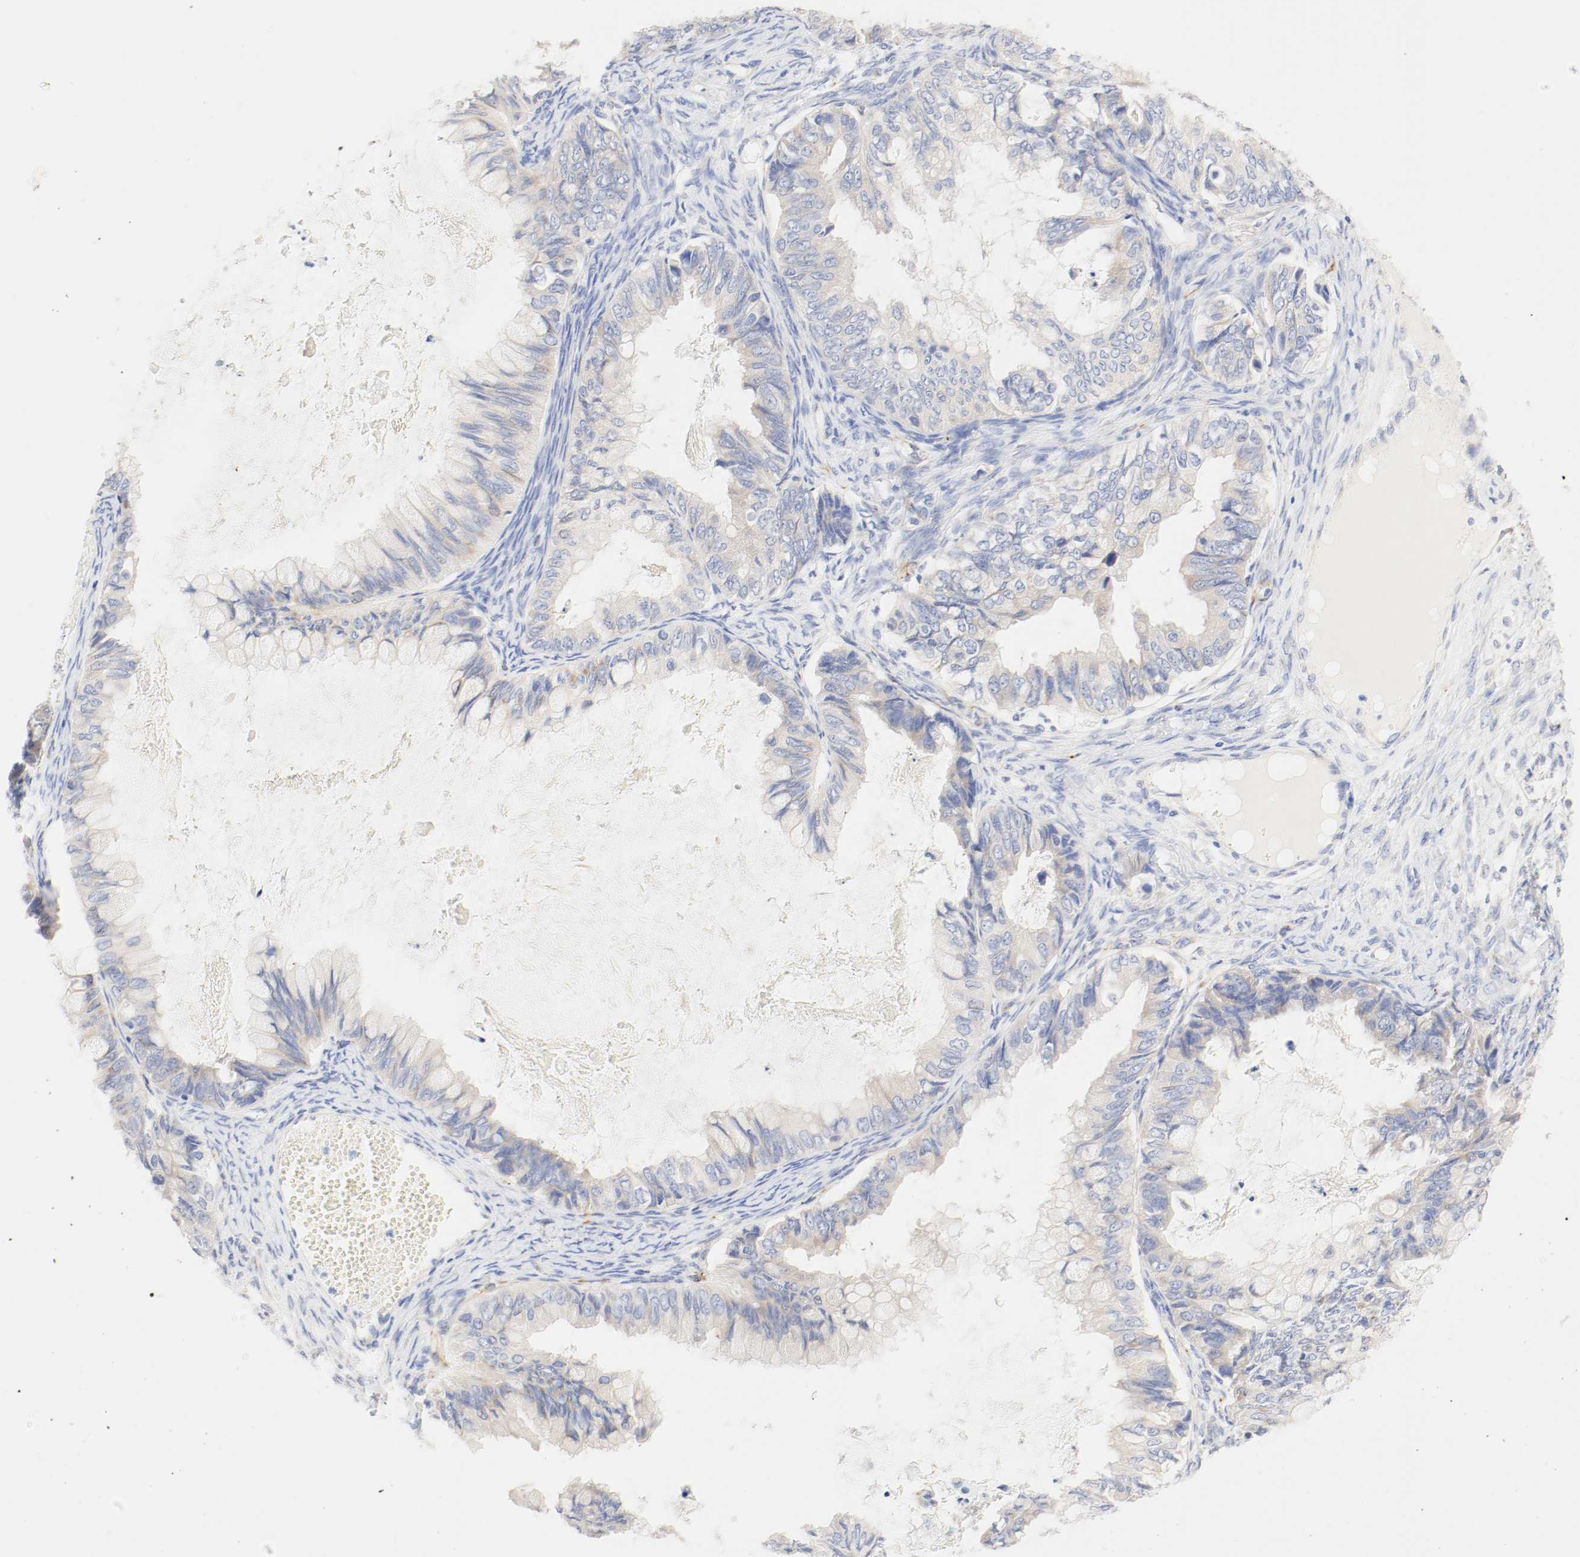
{"staining": {"intensity": "weak", "quantity": "25%-75%", "location": "cytoplasmic/membranous"}, "tissue": "ovarian cancer", "cell_type": "Tumor cells", "image_type": "cancer", "snomed": [{"axis": "morphology", "description": "Cystadenocarcinoma, mucinous, NOS"}, {"axis": "topography", "description": "Ovary"}], "caption": "DAB (3,3'-diaminobenzidine) immunohistochemical staining of human ovarian mucinous cystadenocarcinoma demonstrates weak cytoplasmic/membranous protein expression in approximately 25%-75% of tumor cells.", "gene": "GIT1", "patient": {"sex": "female", "age": 80}}